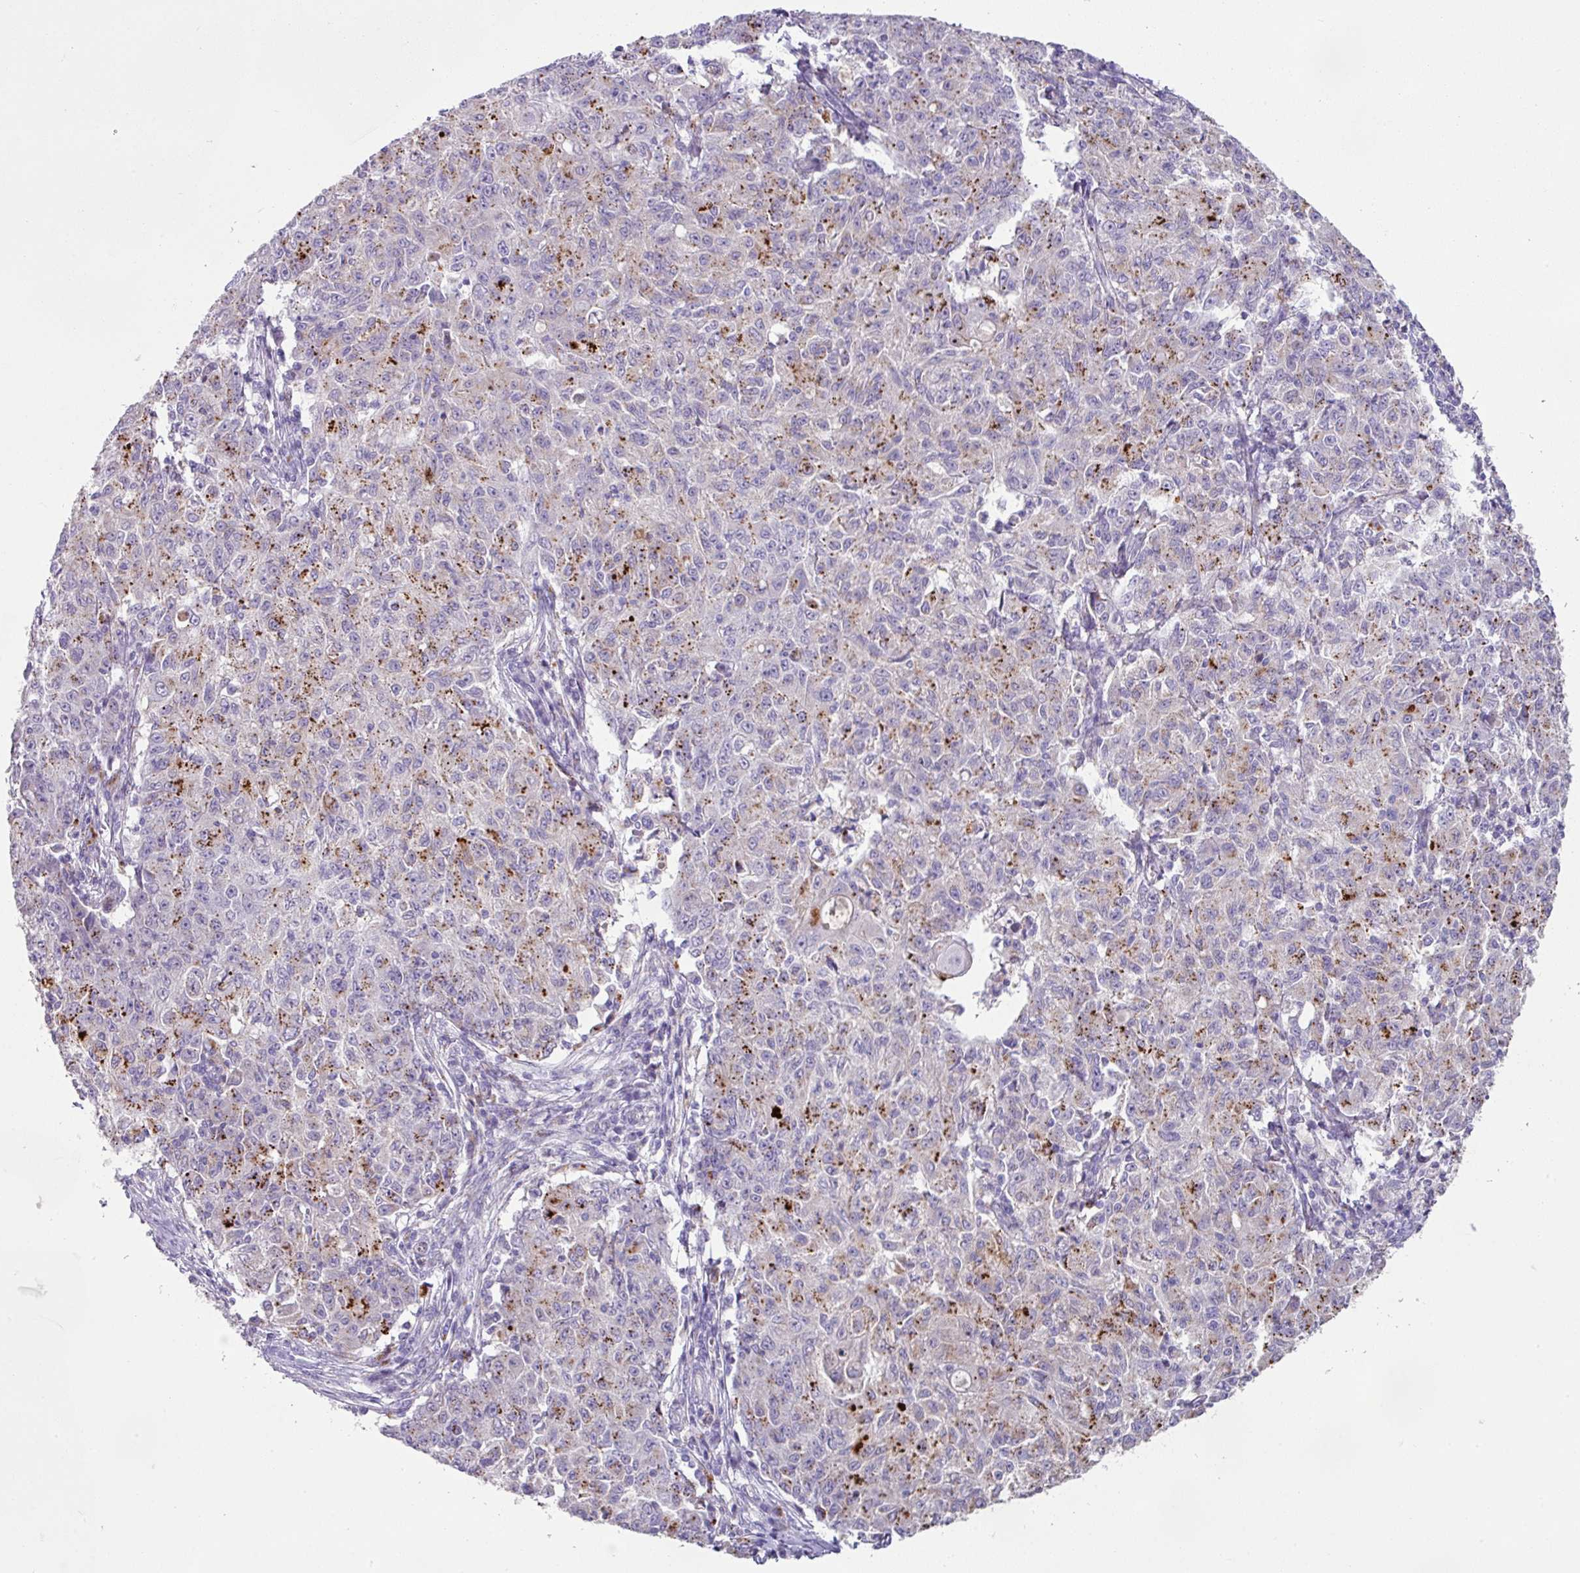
{"staining": {"intensity": "moderate", "quantity": "<25%", "location": "cytoplasmic/membranous"}, "tissue": "ovarian cancer", "cell_type": "Tumor cells", "image_type": "cancer", "snomed": [{"axis": "morphology", "description": "Carcinoma, endometroid"}, {"axis": "topography", "description": "Ovary"}], "caption": "Ovarian cancer stained for a protein (brown) exhibits moderate cytoplasmic/membranous positive positivity in approximately <25% of tumor cells.", "gene": "PLEKHH3", "patient": {"sex": "female", "age": 42}}